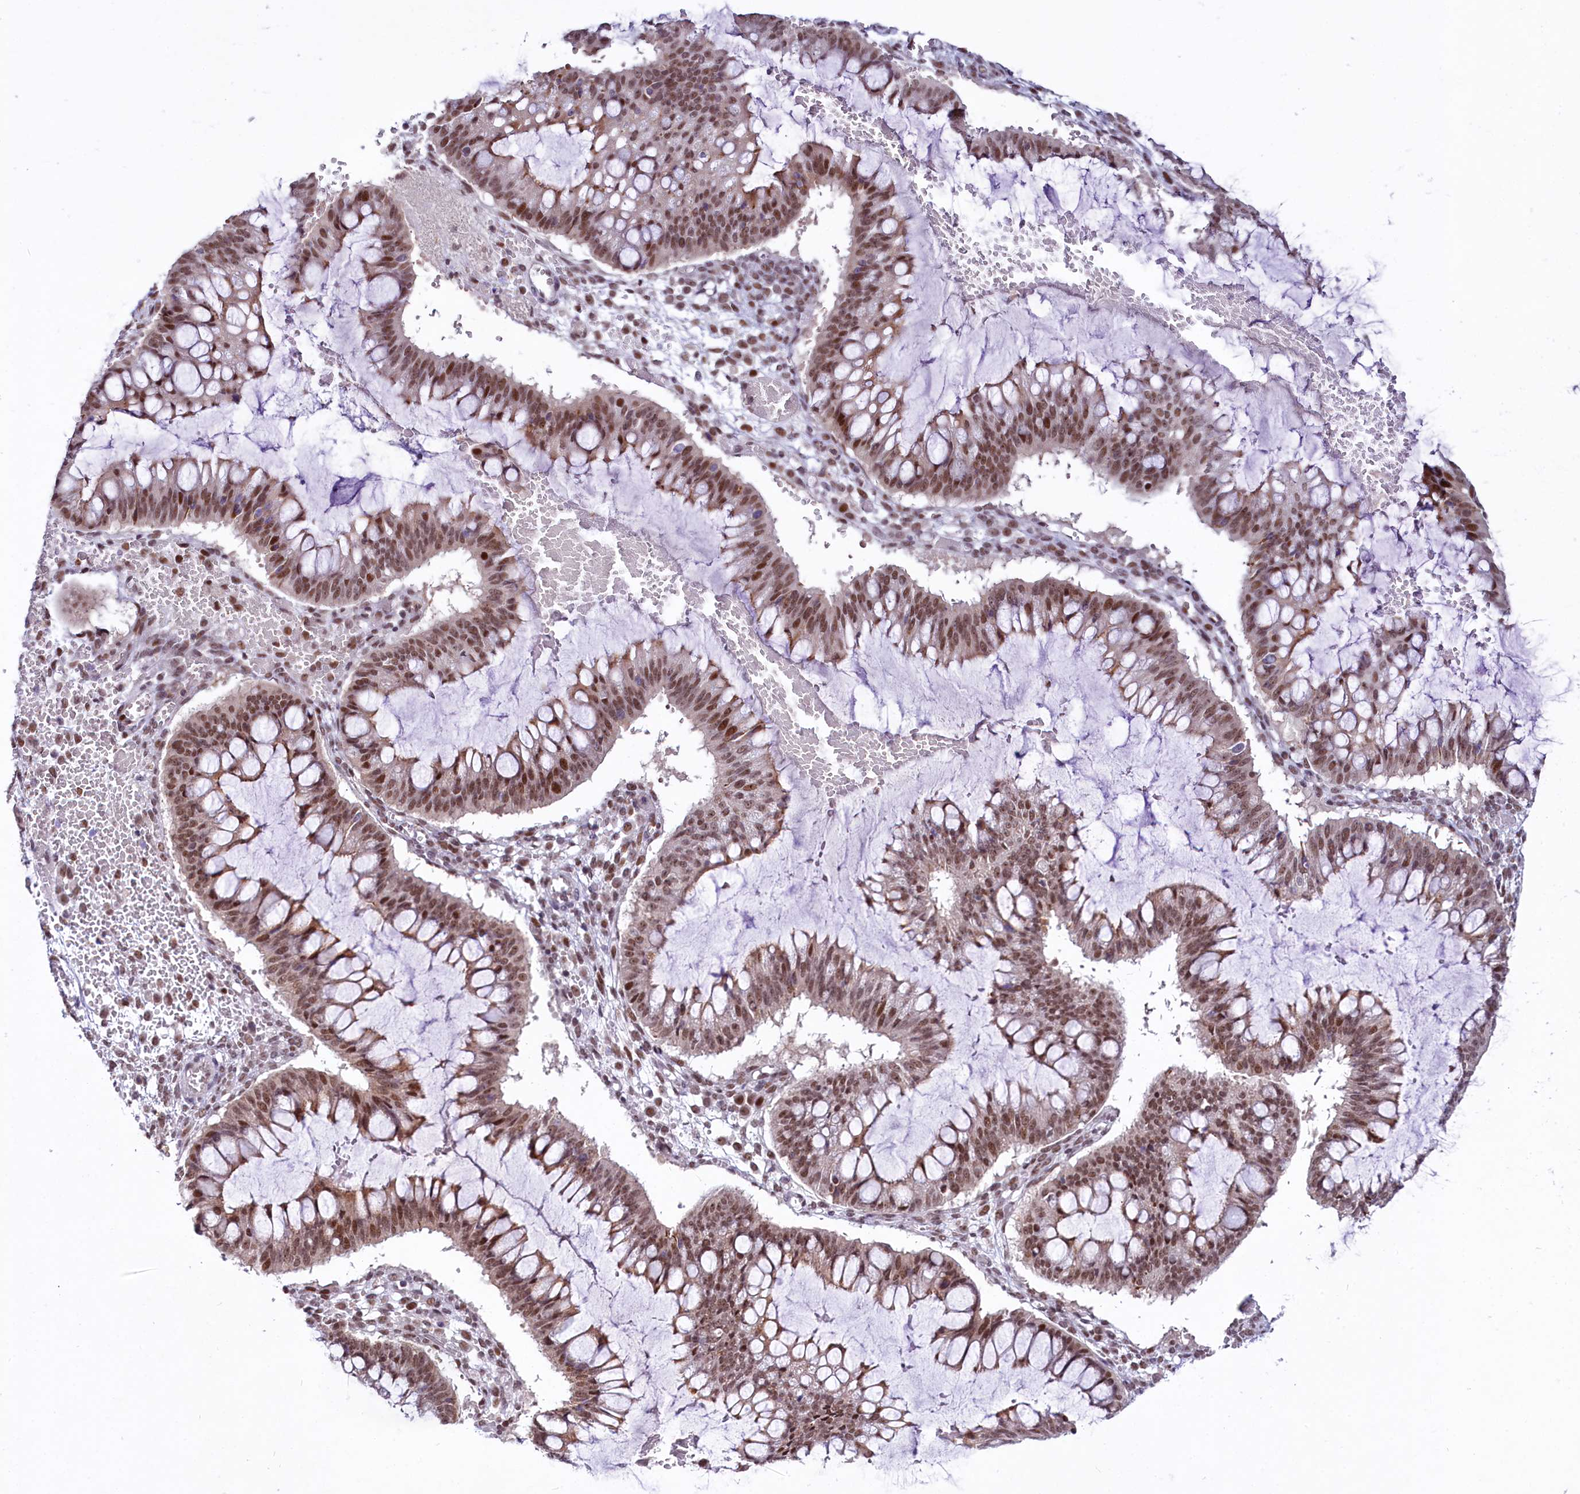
{"staining": {"intensity": "moderate", "quantity": ">75%", "location": "cytoplasmic/membranous,nuclear"}, "tissue": "ovarian cancer", "cell_type": "Tumor cells", "image_type": "cancer", "snomed": [{"axis": "morphology", "description": "Cystadenocarcinoma, mucinous, NOS"}, {"axis": "topography", "description": "Ovary"}], "caption": "An image showing moderate cytoplasmic/membranous and nuclear expression in approximately >75% of tumor cells in ovarian cancer (mucinous cystadenocarcinoma), as visualized by brown immunohistochemical staining.", "gene": "SCAF11", "patient": {"sex": "female", "age": 73}}